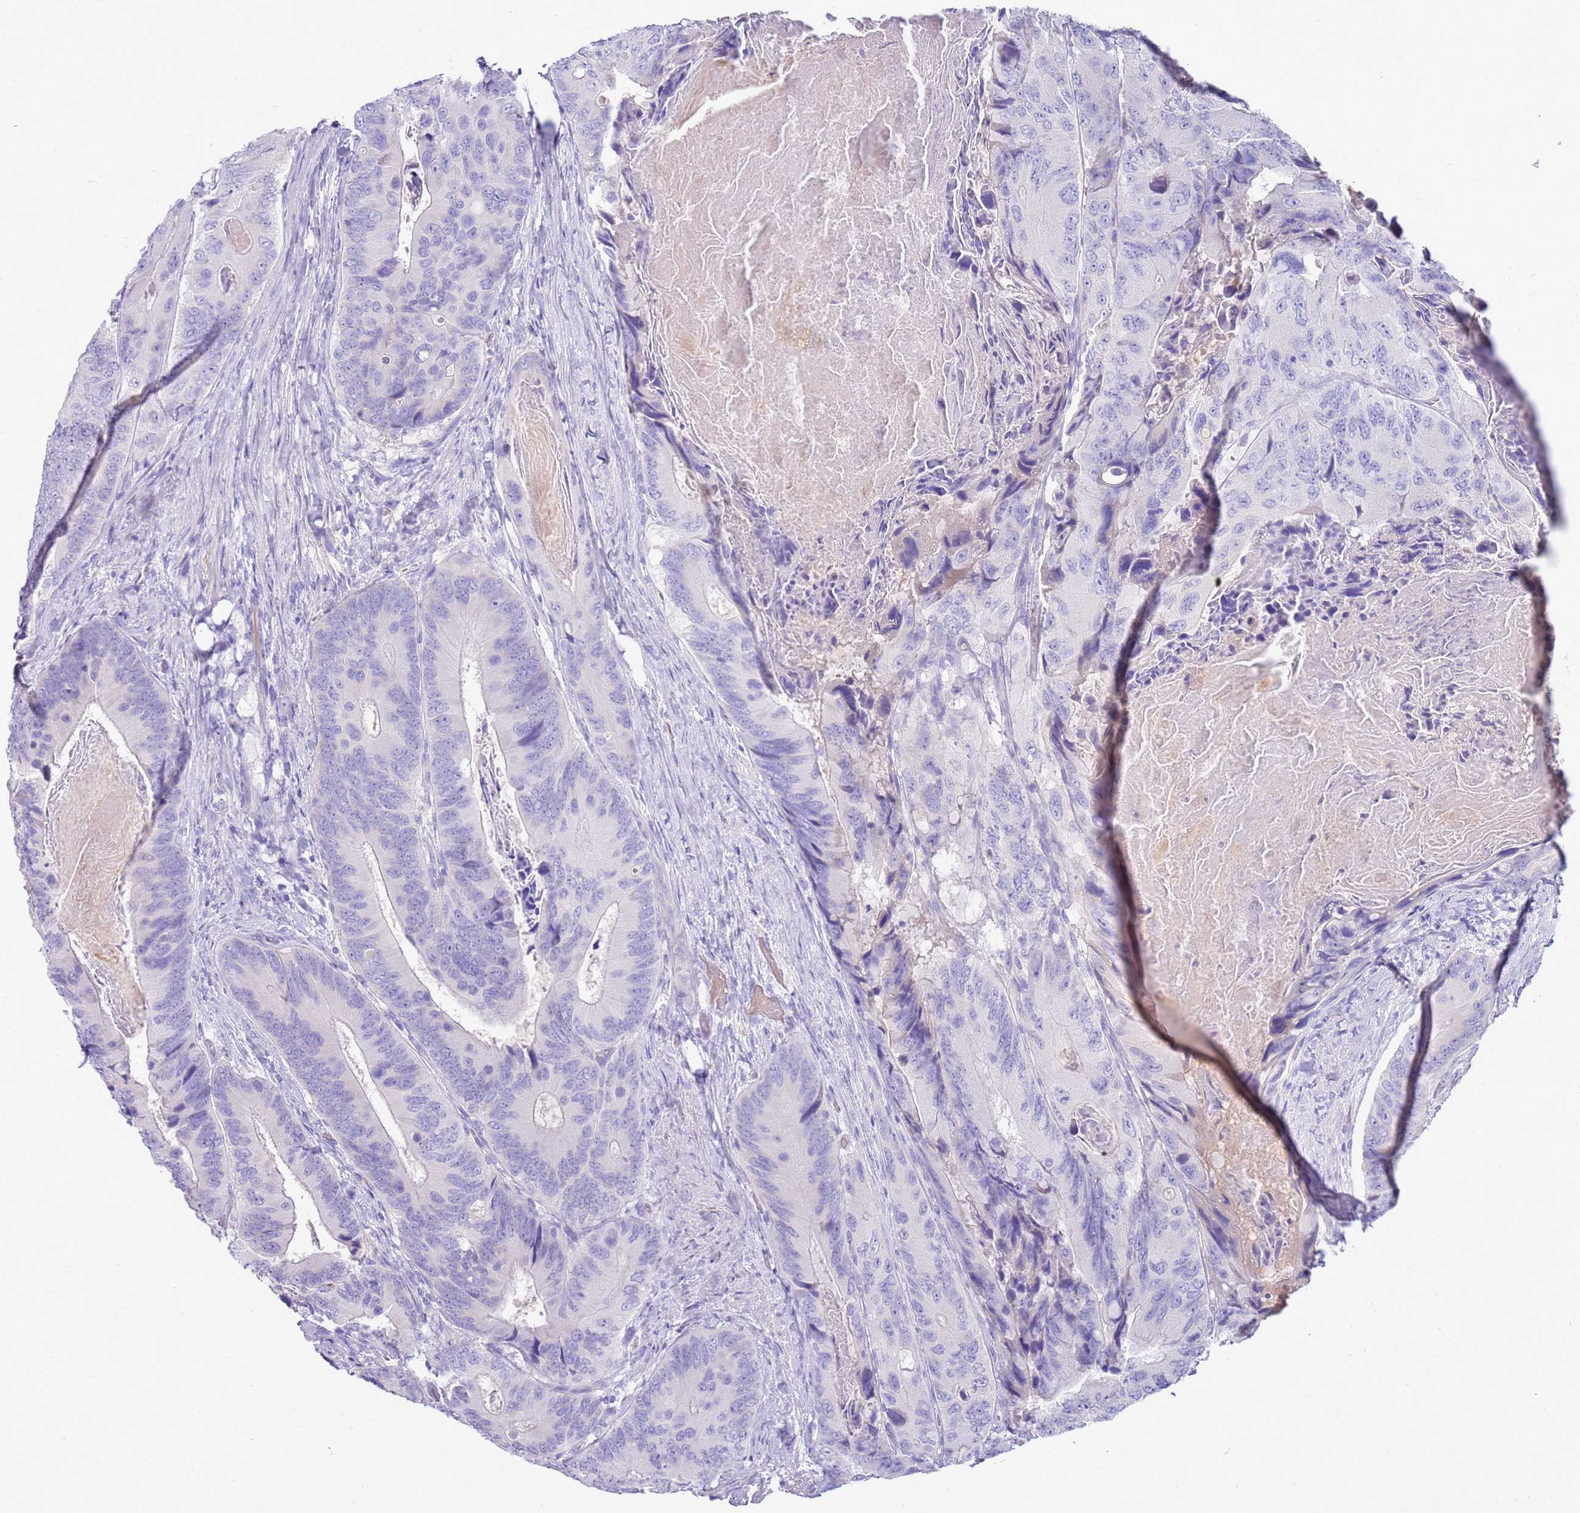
{"staining": {"intensity": "negative", "quantity": "none", "location": "none"}, "tissue": "colorectal cancer", "cell_type": "Tumor cells", "image_type": "cancer", "snomed": [{"axis": "morphology", "description": "Adenocarcinoma, NOS"}, {"axis": "topography", "description": "Colon"}], "caption": "Immunohistochemistry (IHC) micrograph of human colorectal cancer stained for a protein (brown), which demonstrates no expression in tumor cells.", "gene": "EVPLL", "patient": {"sex": "male", "age": 84}}